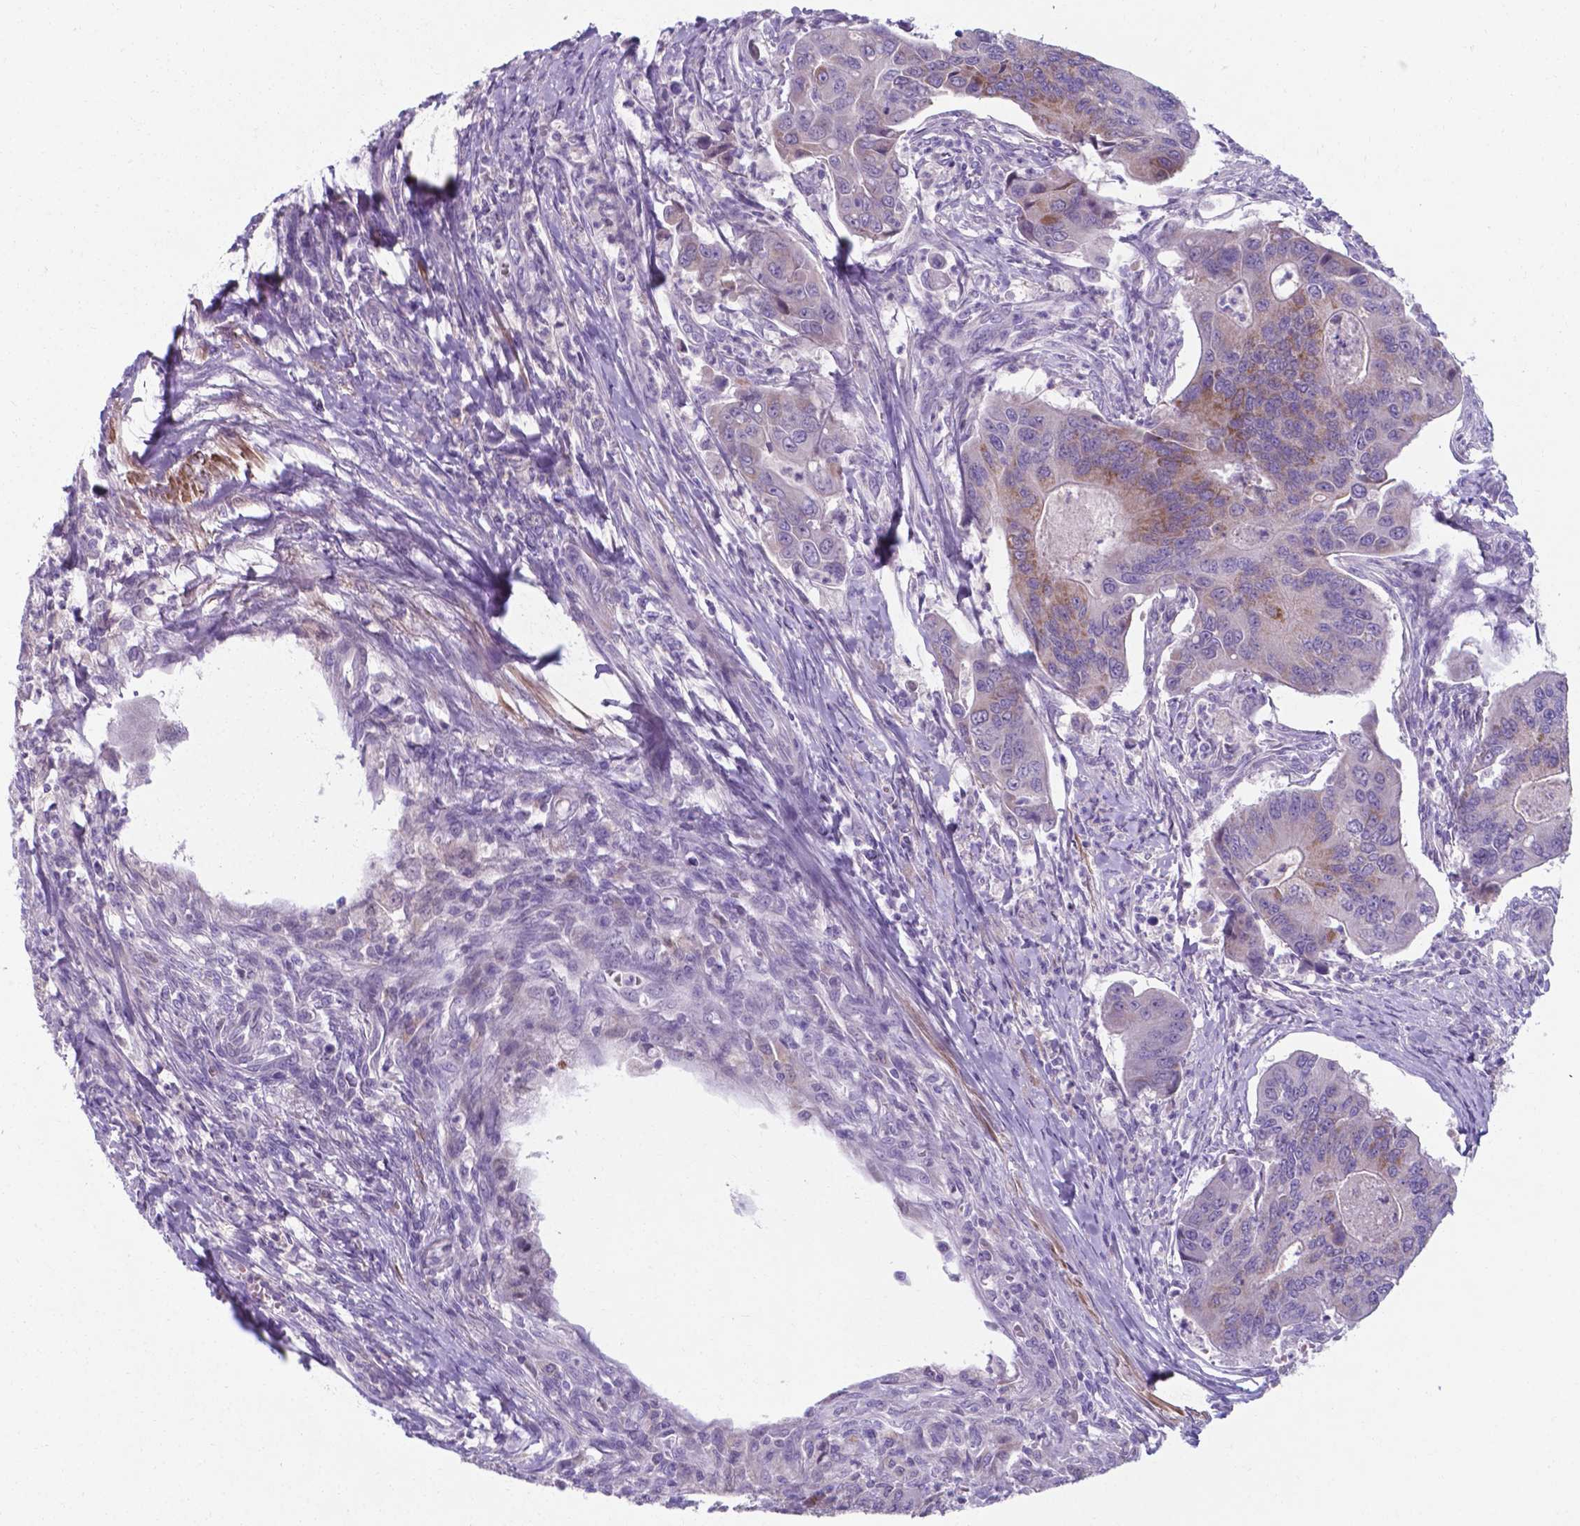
{"staining": {"intensity": "weak", "quantity": "<25%", "location": "cytoplasmic/membranous"}, "tissue": "colorectal cancer", "cell_type": "Tumor cells", "image_type": "cancer", "snomed": [{"axis": "morphology", "description": "Adenocarcinoma, NOS"}, {"axis": "topography", "description": "Colon"}], "caption": "IHC micrograph of neoplastic tissue: human colorectal adenocarcinoma stained with DAB (3,3'-diaminobenzidine) reveals no significant protein expression in tumor cells.", "gene": "AP5B1", "patient": {"sex": "female", "age": 67}}